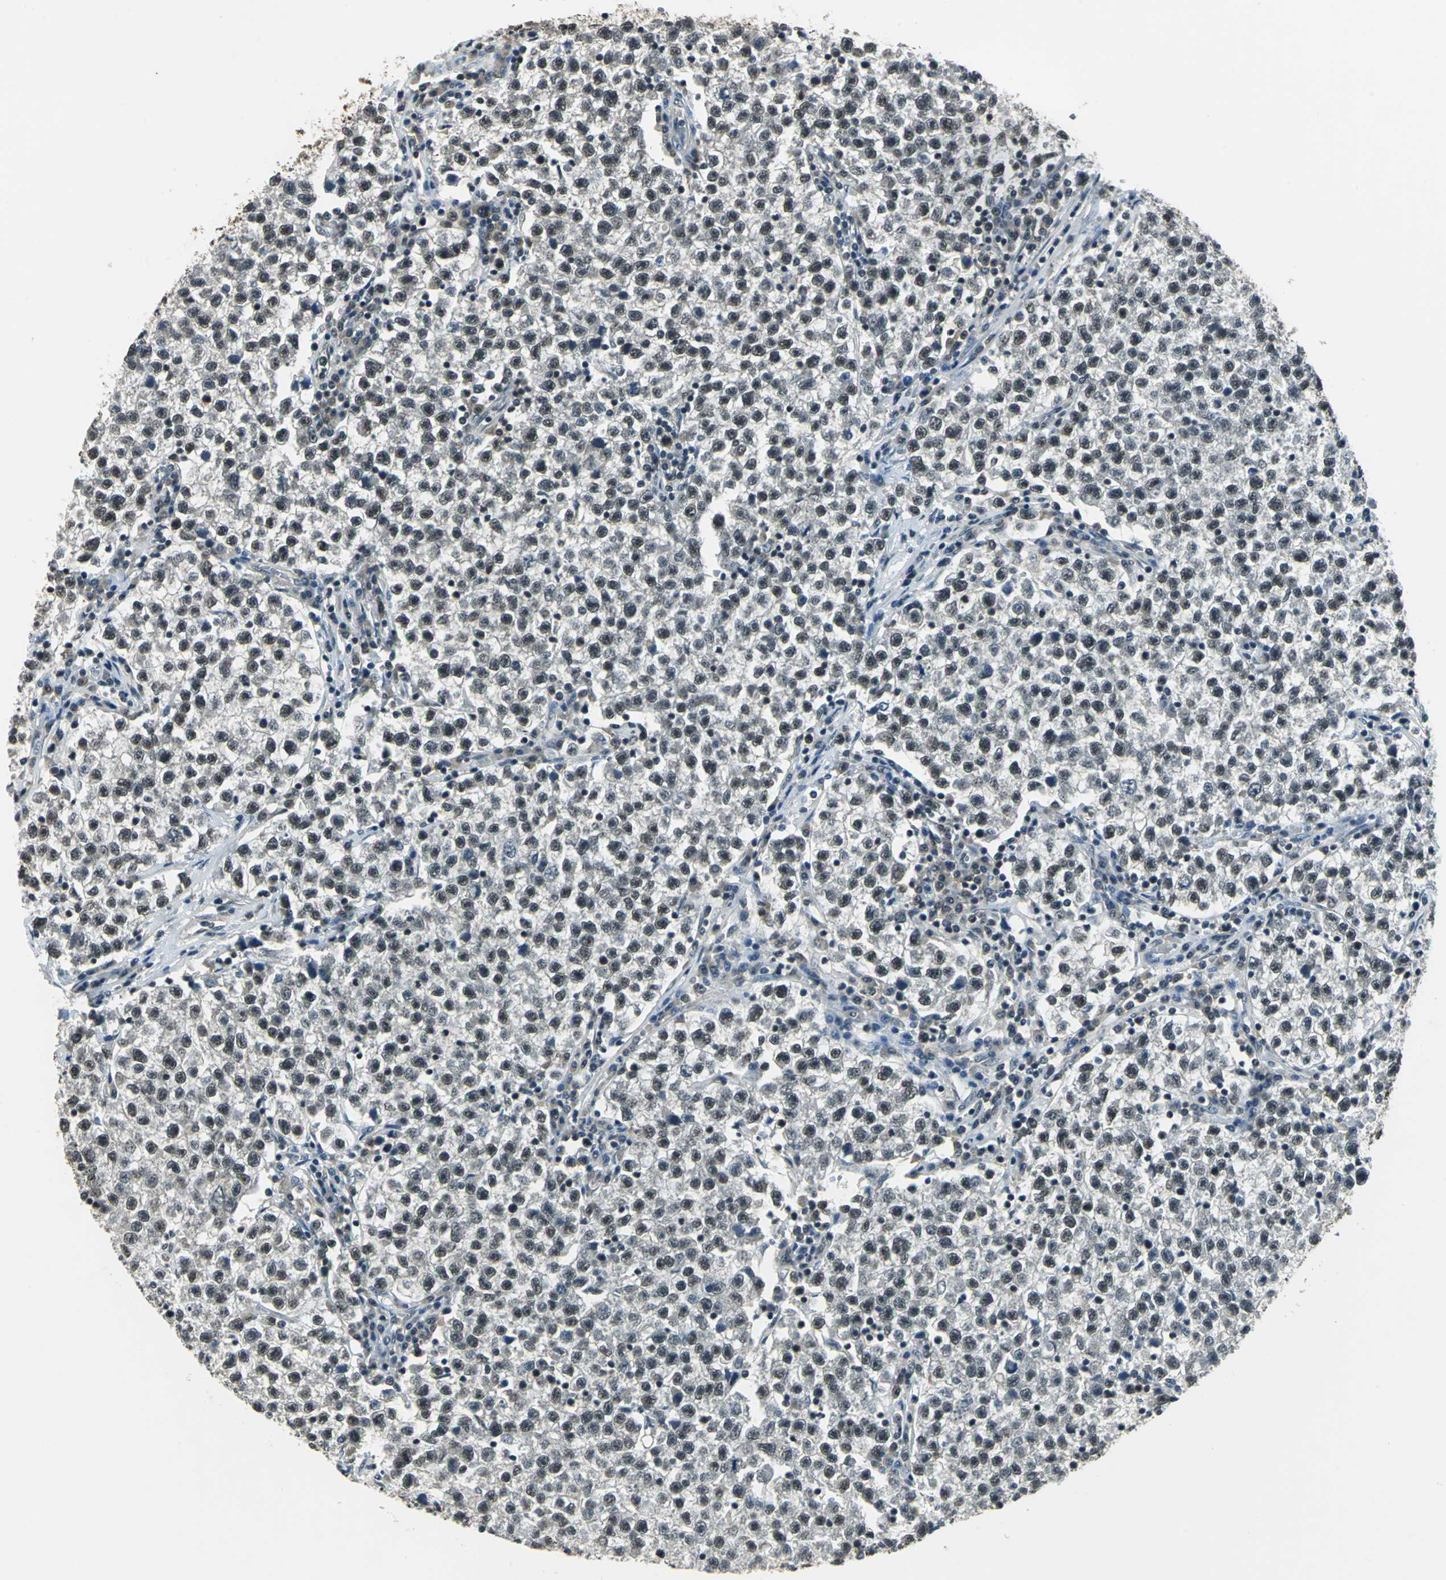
{"staining": {"intensity": "moderate", "quantity": ">75%", "location": "nuclear"}, "tissue": "testis cancer", "cell_type": "Tumor cells", "image_type": "cancer", "snomed": [{"axis": "morphology", "description": "Seminoma, NOS"}, {"axis": "topography", "description": "Testis"}], "caption": "An immunohistochemistry histopathology image of neoplastic tissue is shown. Protein staining in brown highlights moderate nuclear positivity in testis seminoma within tumor cells. (IHC, brightfield microscopy, high magnification).", "gene": "RBM14", "patient": {"sex": "male", "age": 22}}